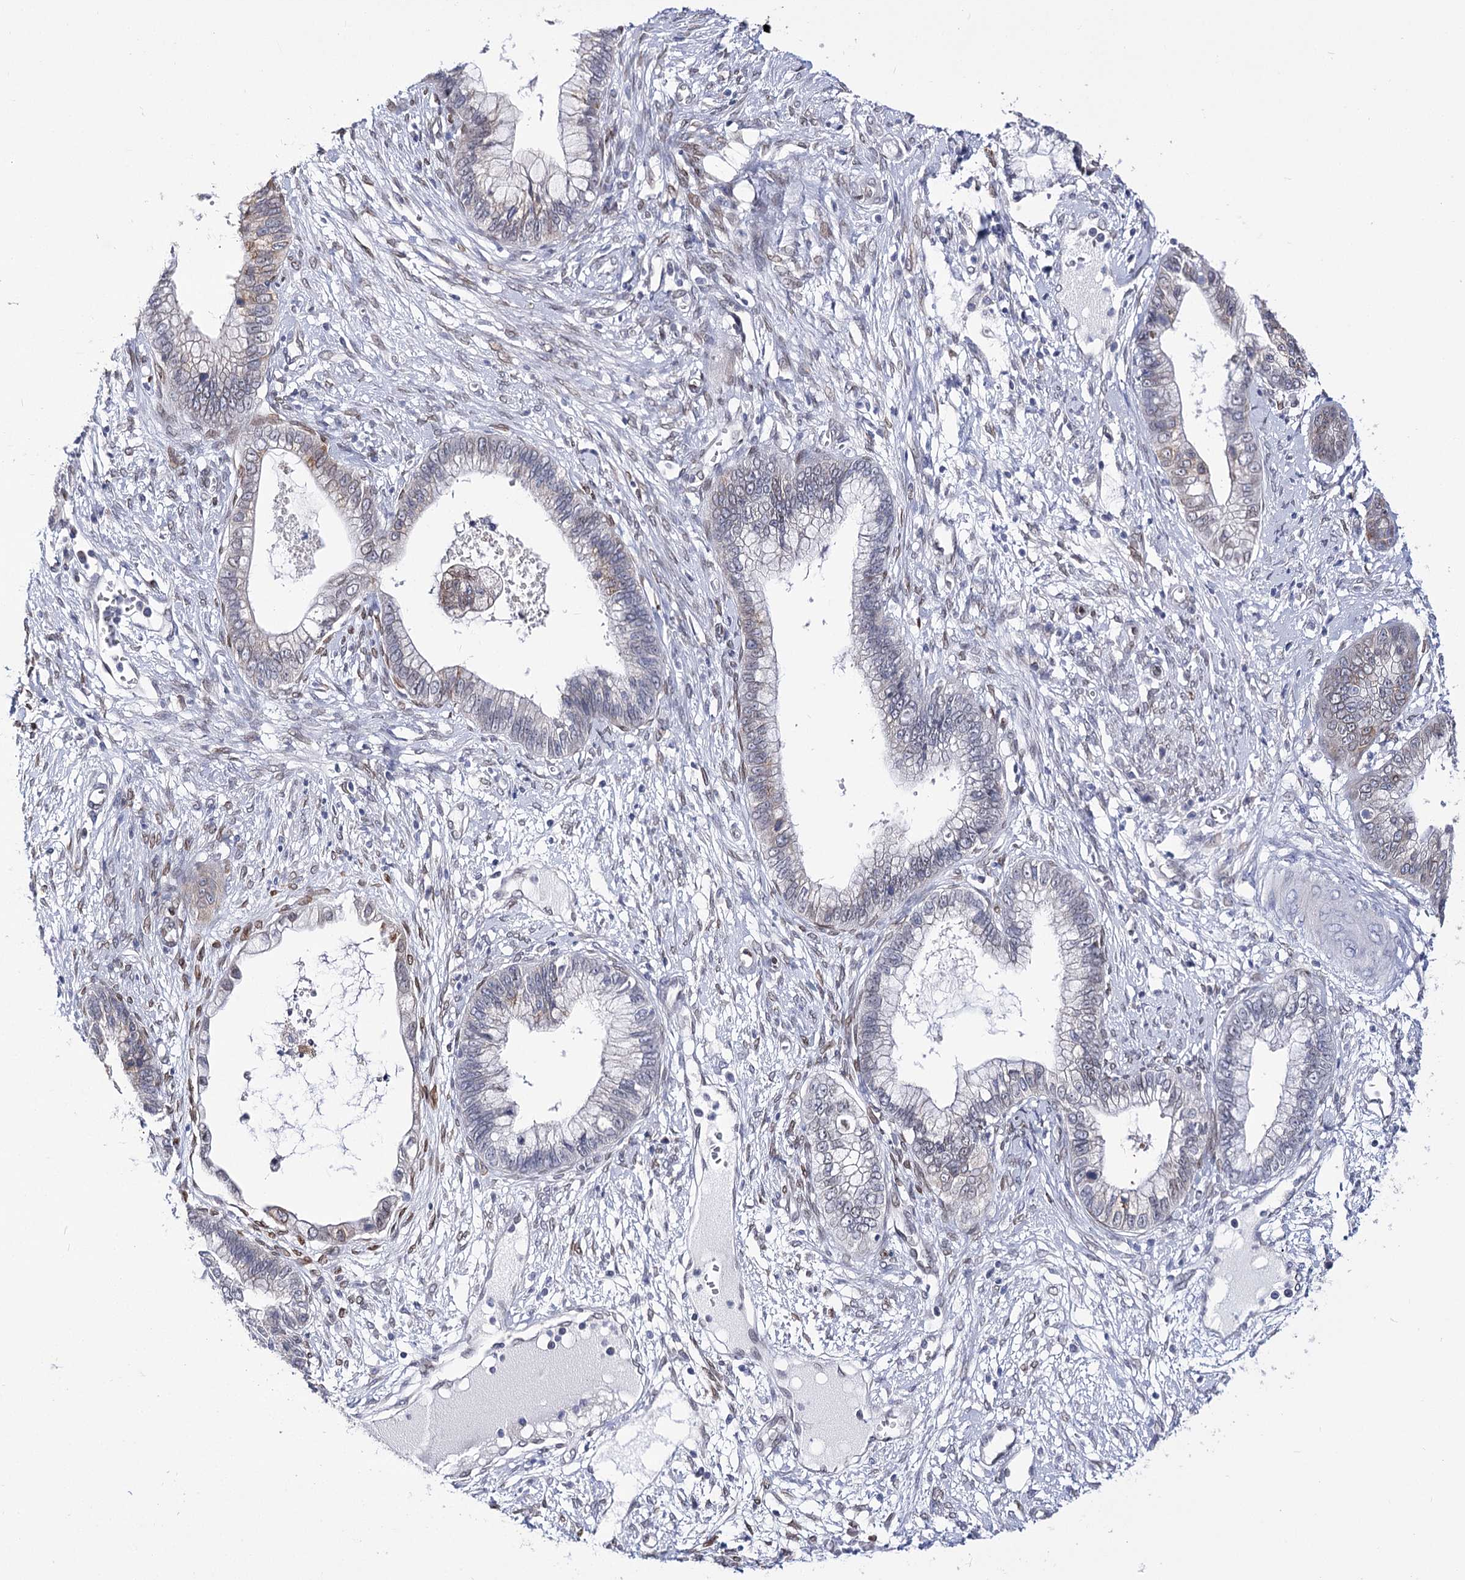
{"staining": {"intensity": "weak", "quantity": "<25%", "location": "cytoplasmic/membranous"}, "tissue": "cervical cancer", "cell_type": "Tumor cells", "image_type": "cancer", "snomed": [{"axis": "morphology", "description": "Adenocarcinoma, NOS"}, {"axis": "topography", "description": "Cervix"}], "caption": "Tumor cells are negative for protein expression in human cervical cancer. Brightfield microscopy of immunohistochemistry stained with DAB (3,3'-diaminobenzidine) (brown) and hematoxylin (blue), captured at high magnification.", "gene": "TMEM201", "patient": {"sex": "female", "age": 44}}